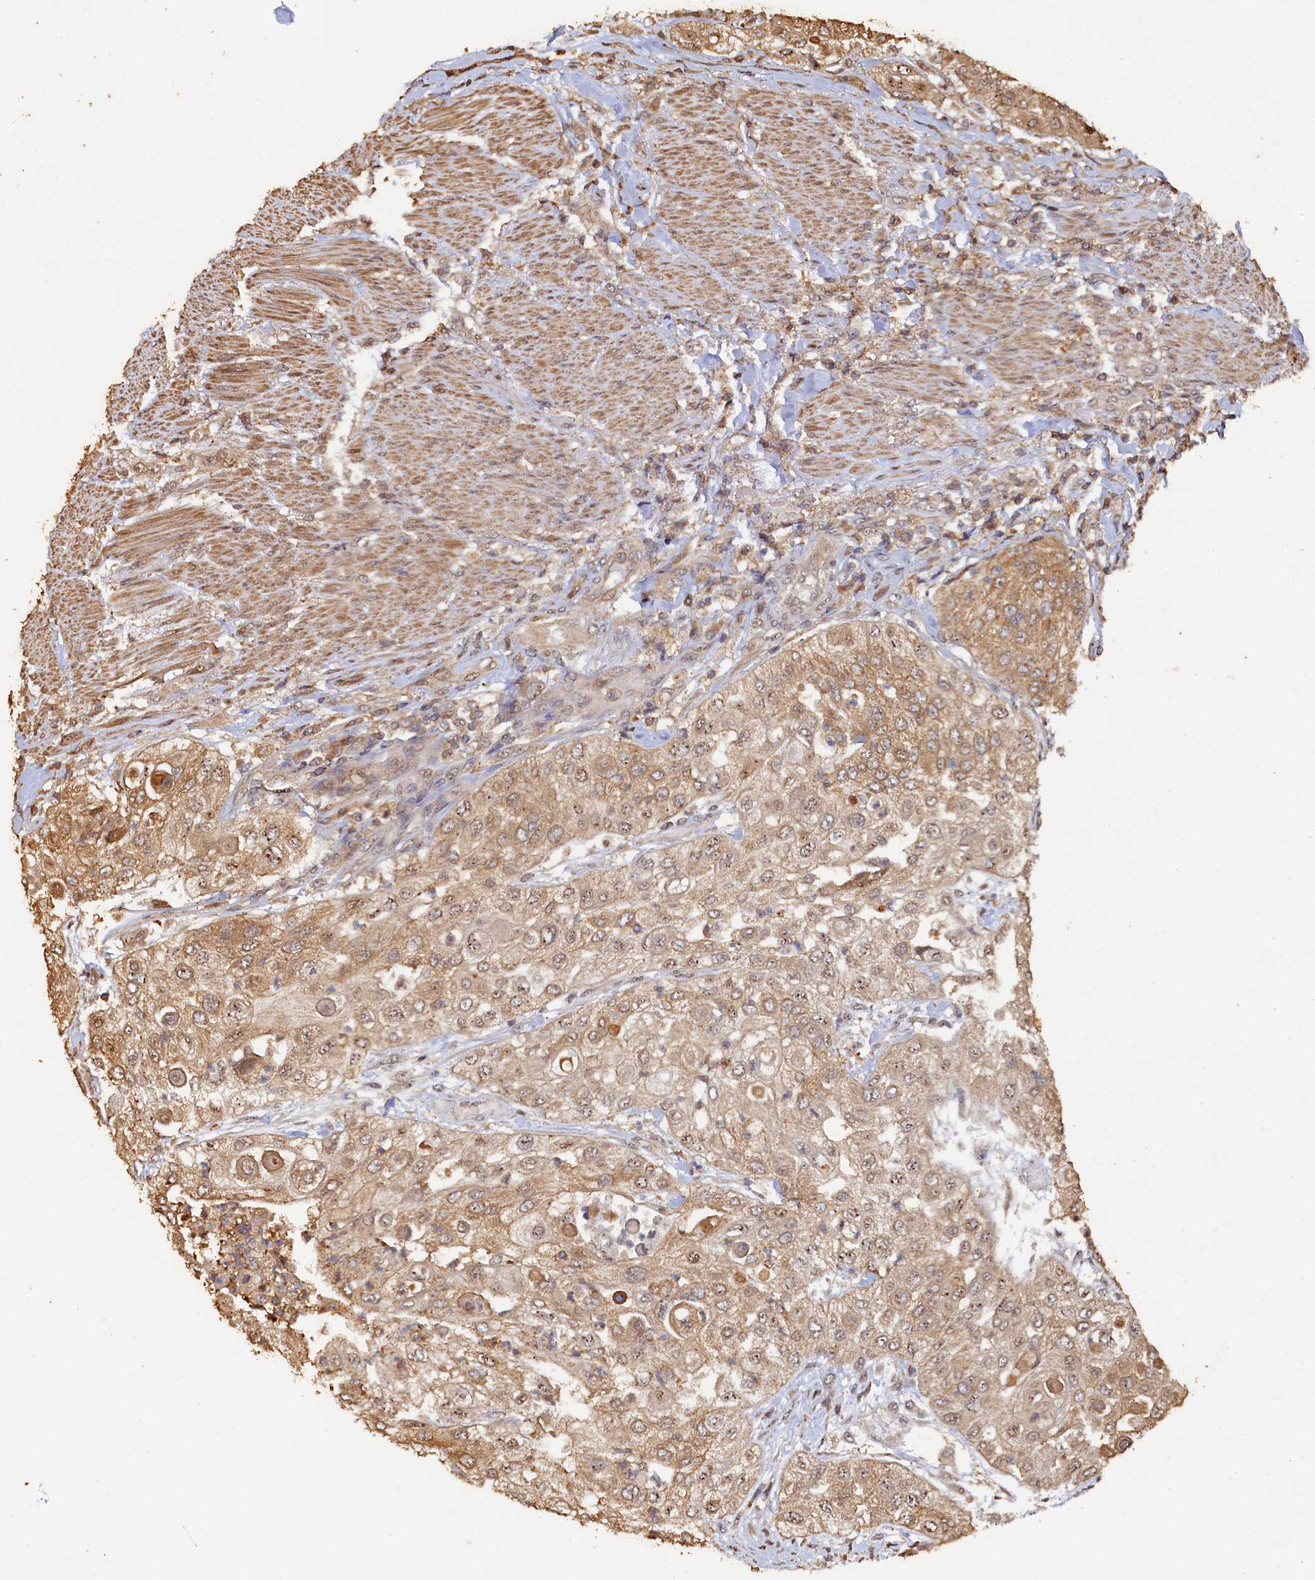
{"staining": {"intensity": "moderate", "quantity": ">75%", "location": "cytoplasmic/membranous"}, "tissue": "urothelial cancer", "cell_type": "Tumor cells", "image_type": "cancer", "snomed": [{"axis": "morphology", "description": "Urothelial carcinoma, High grade"}, {"axis": "topography", "description": "Urinary bladder"}], "caption": "The photomicrograph reveals staining of urothelial cancer, revealing moderate cytoplasmic/membranous protein staining (brown color) within tumor cells. (Stains: DAB (3,3'-diaminobenzidine) in brown, nuclei in blue, Microscopy: brightfield microscopy at high magnification).", "gene": "PIGN", "patient": {"sex": "female", "age": 79}}